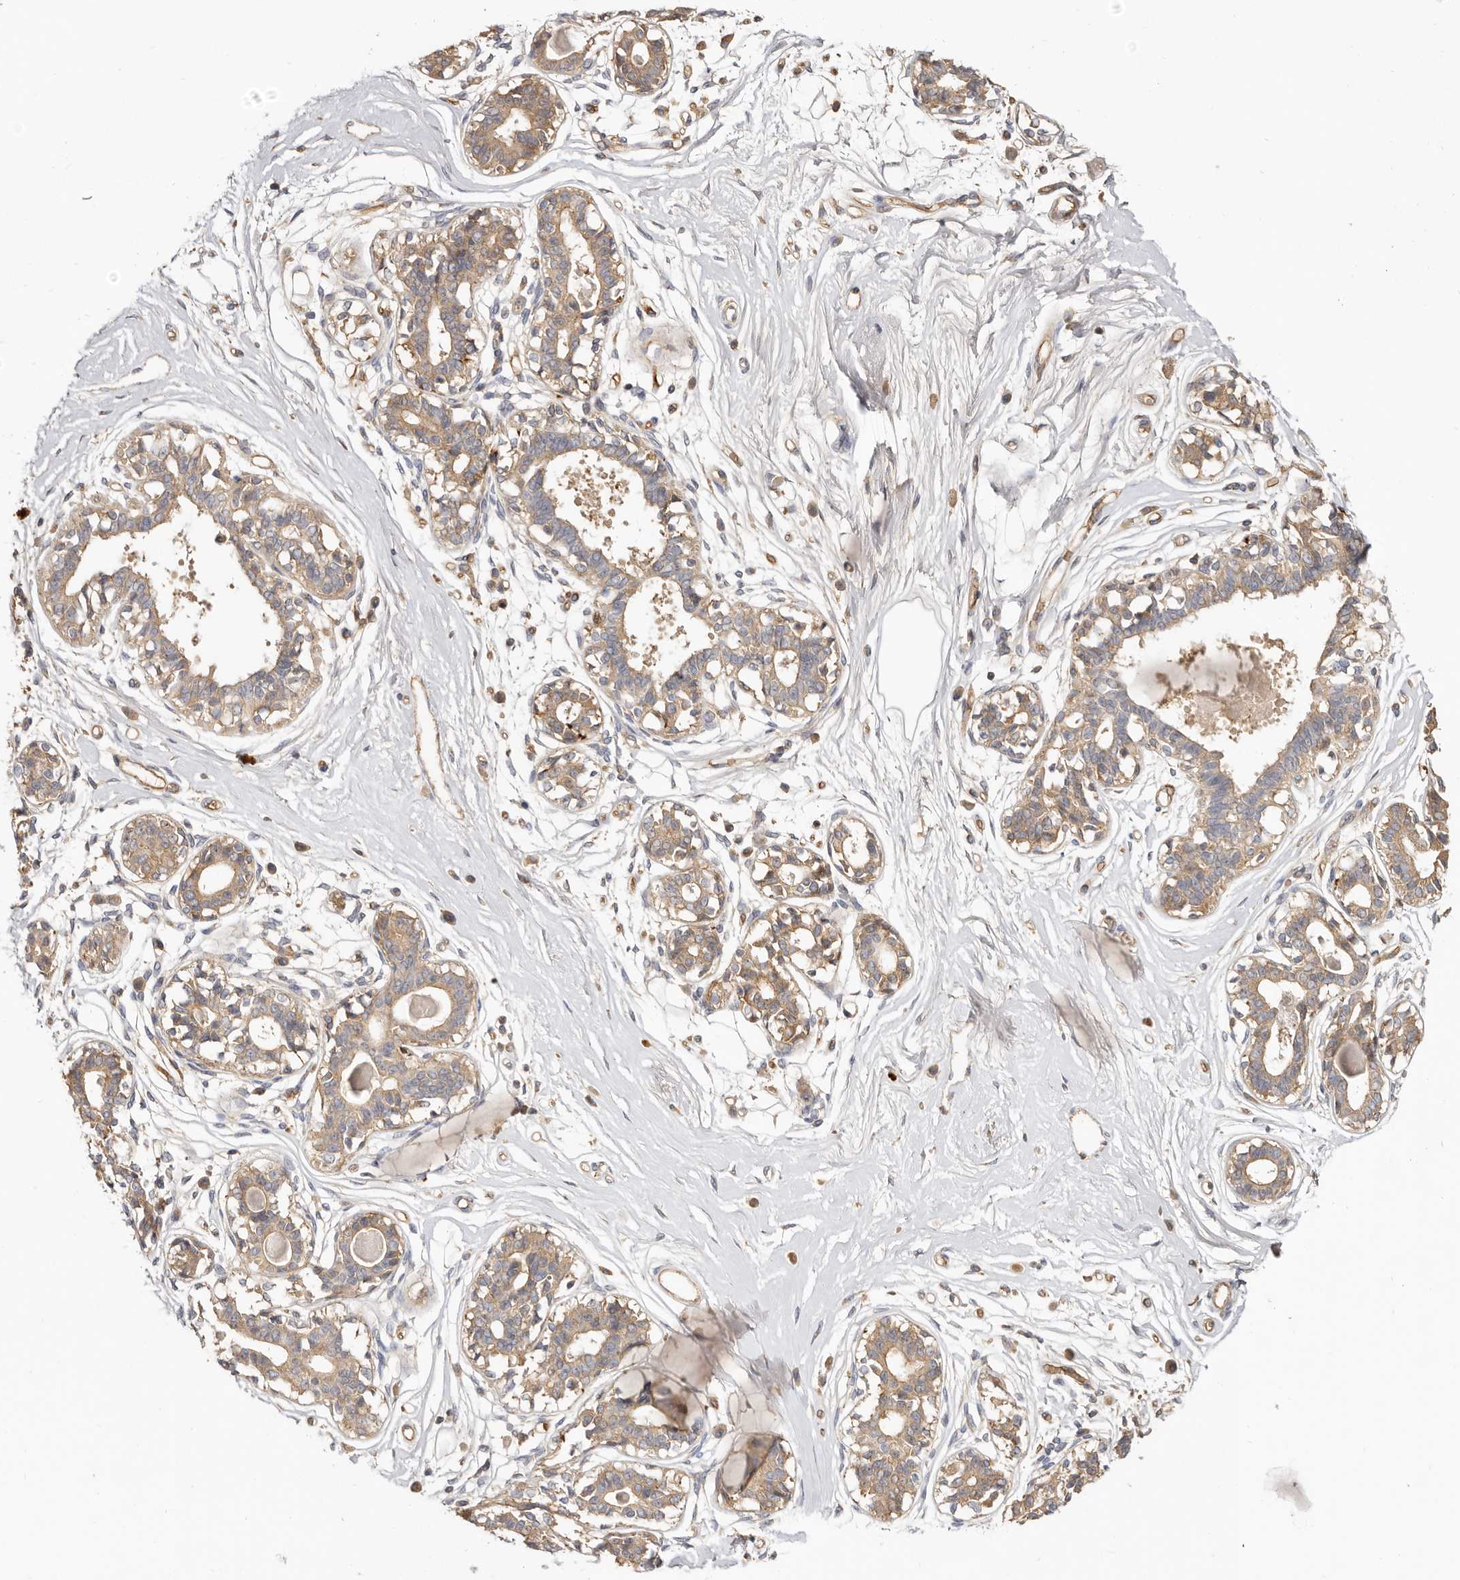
{"staining": {"intensity": "negative", "quantity": "none", "location": "none"}, "tissue": "breast", "cell_type": "Adipocytes", "image_type": "normal", "snomed": [{"axis": "morphology", "description": "Normal tissue, NOS"}, {"axis": "topography", "description": "Breast"}], "caption": "IHC histopathology image of benign breast: breast stained with DAB demonstrates no significant protein positivity in adipocytes.", "gene": "ADAMTS9", "patient": {"sex": "female", "age": 45}}